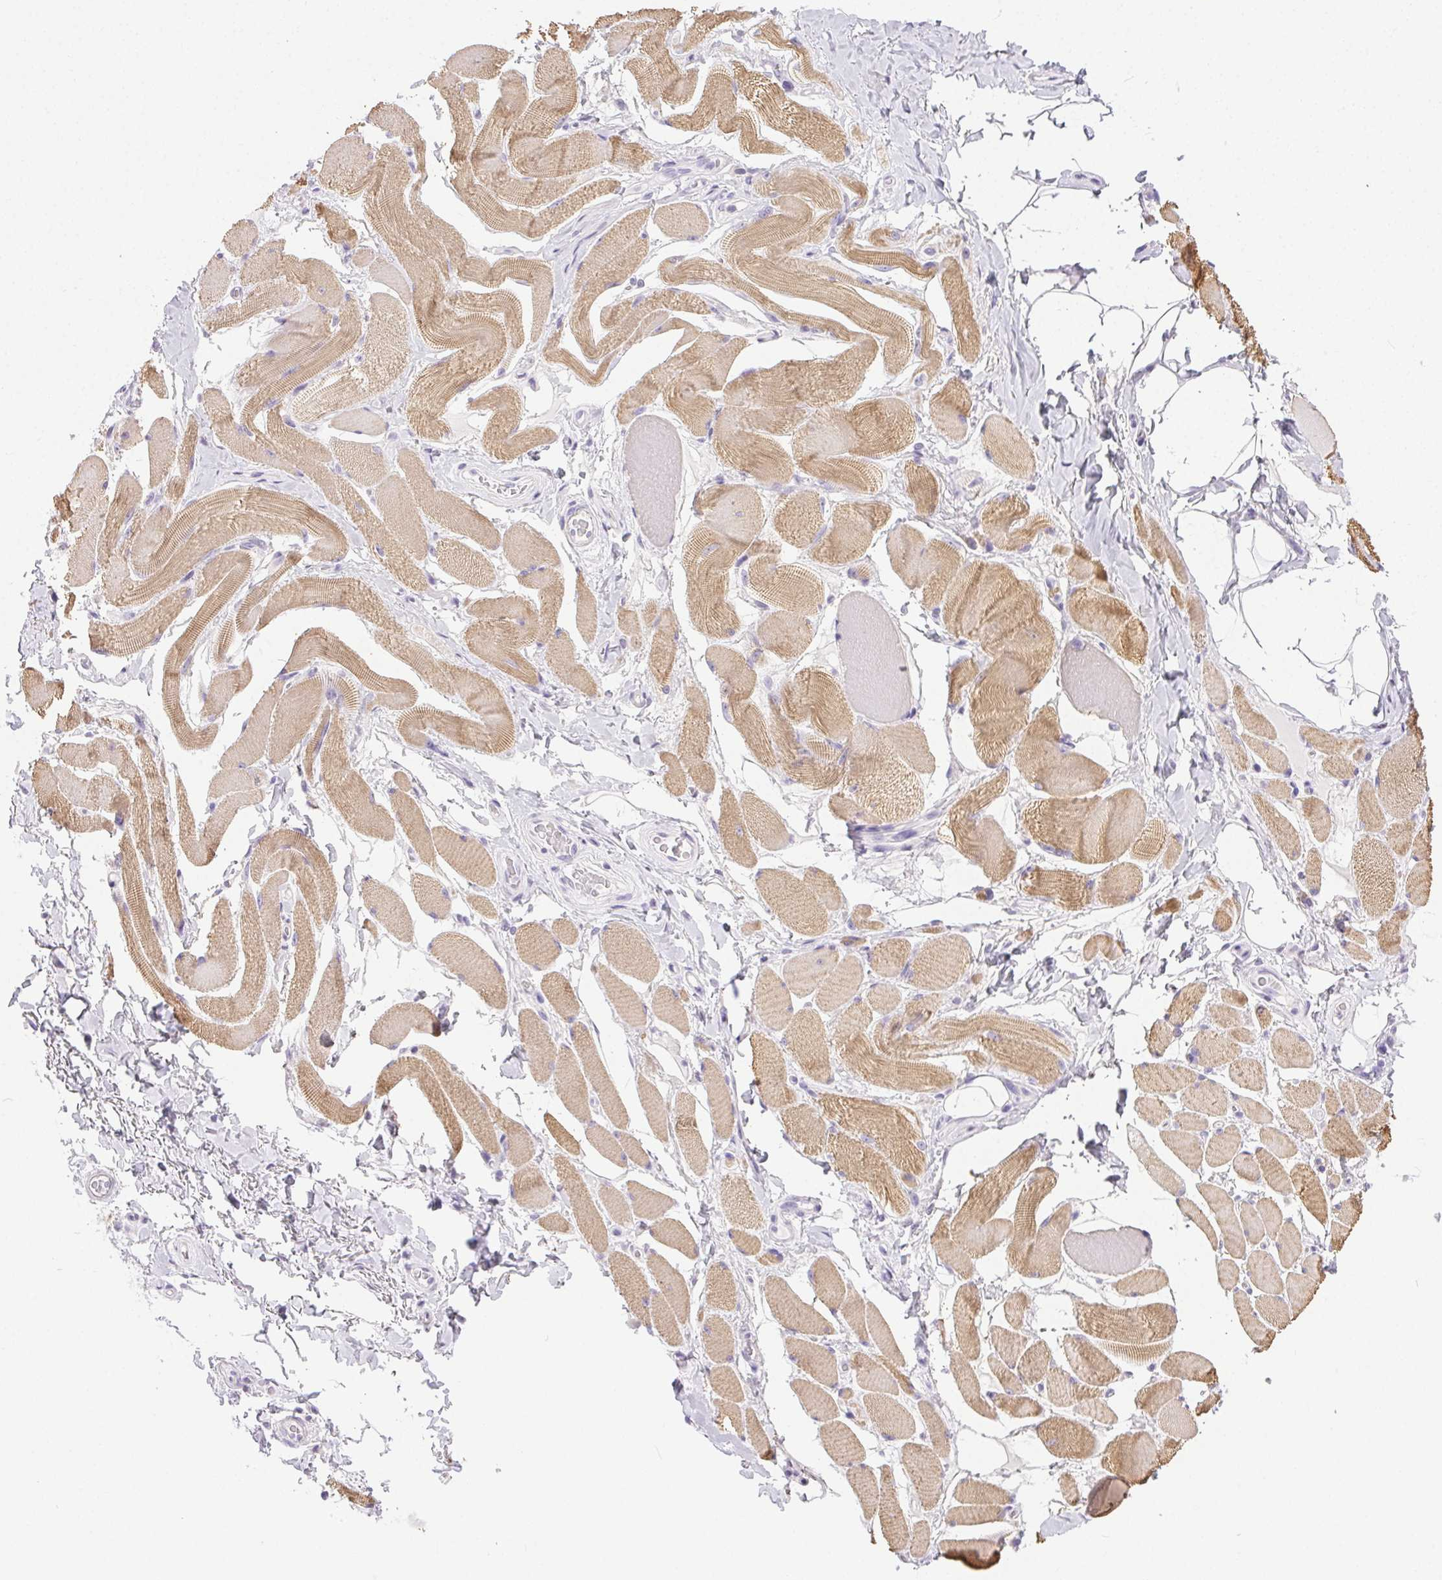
{"staining": {"intensity": "moderate", "quantity": "25%-75%", "location": "cytoplasmic/membranous"}, "tissue": "skeletal muscle", "cell_type": "Myocytes", "image_type": "normal", "snomed": [{"axis": "morphology", "description": "Normal tissue, NOS"}, {"axis": "topography", "description": "Skeletal muscle"}, {"axis": "topography", "description": "Anal"}, {"axis": "topography", "description": "Peripheral nerve tissue"}], "caption": "Skeletal muscle stained for a protein shows moderate cytoplasmic/membranous positivity in myocytes. Ihc stains the protein in brown and the nuclei are stained blue.", "gene": "C20orf85", "patient": {"sex": "male", "age": 53}}